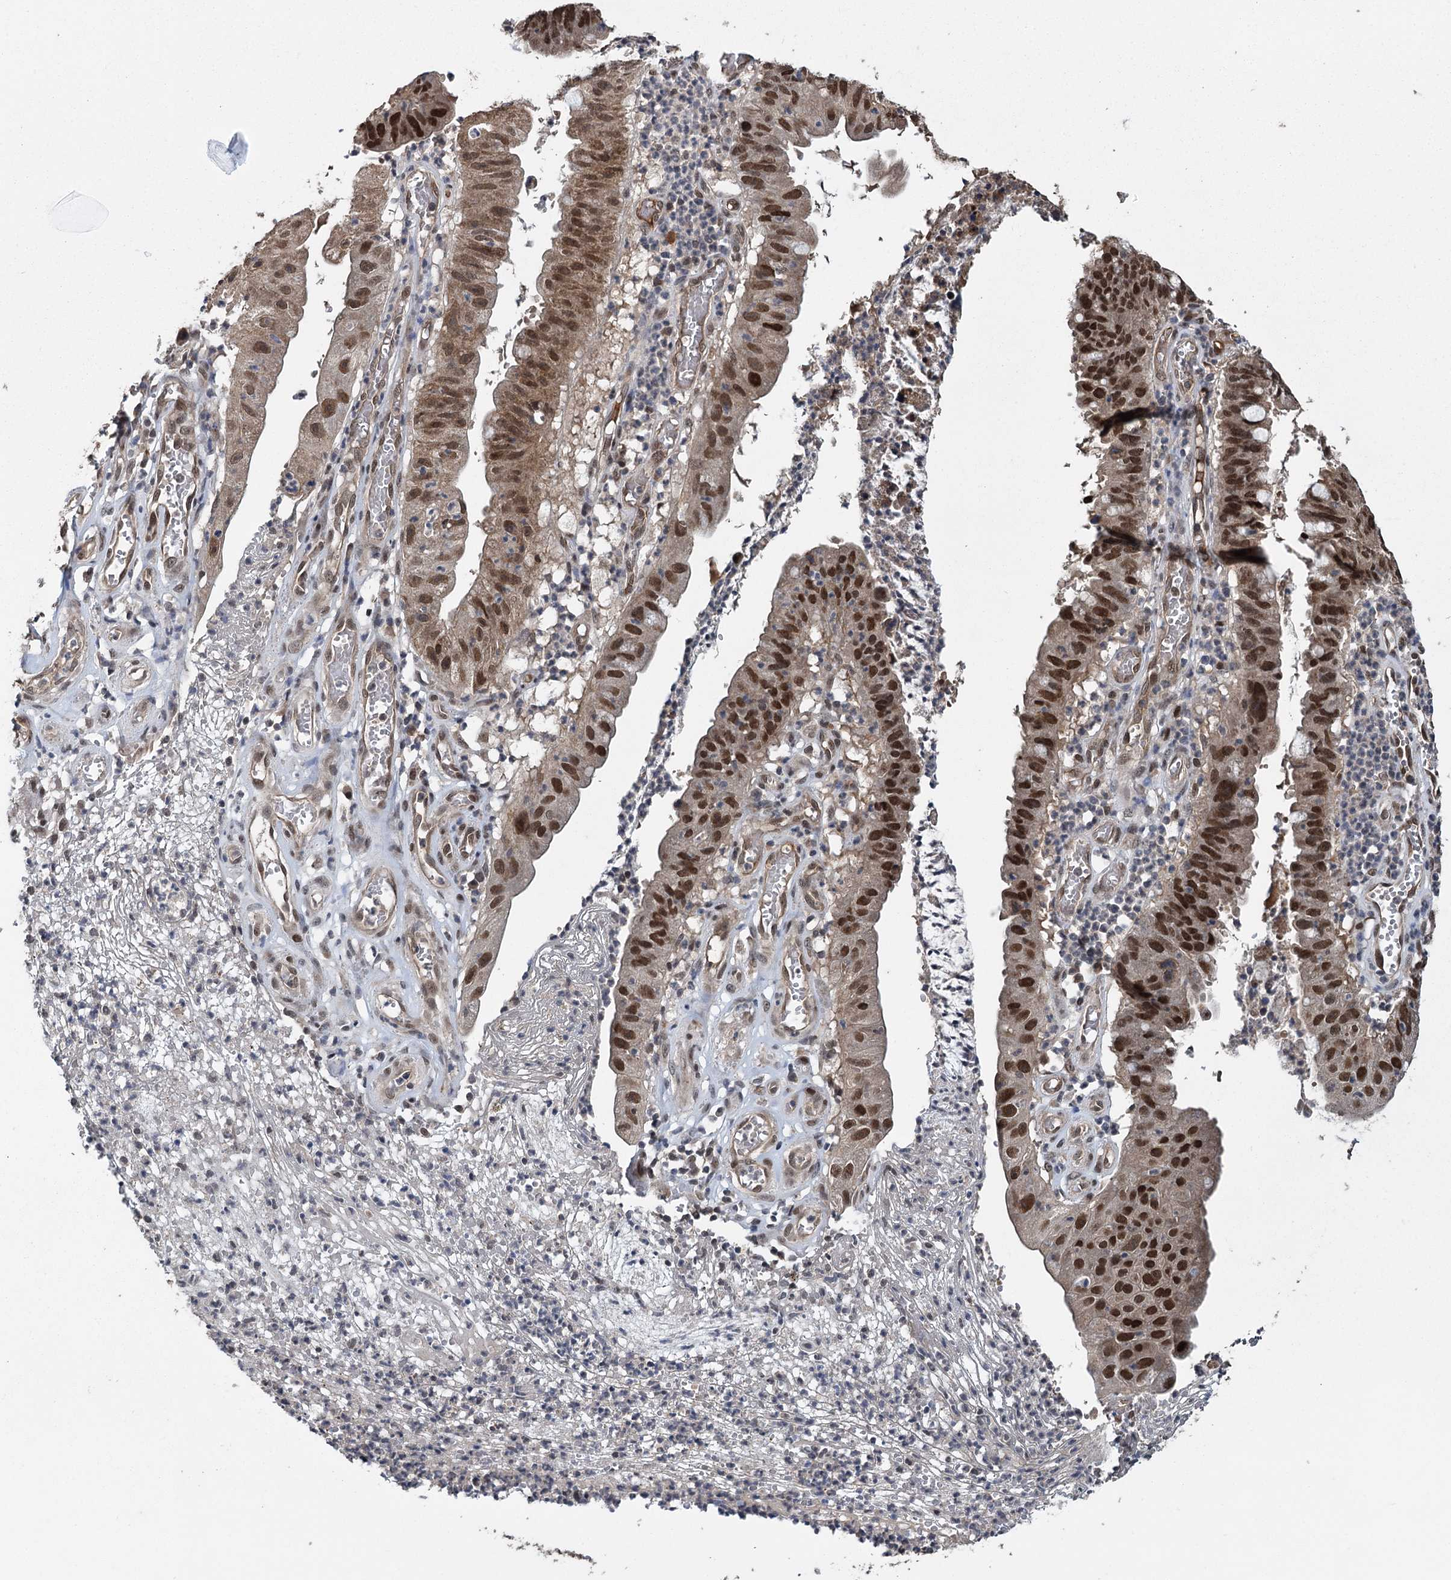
{"staining": {"intensity": "strong", "quantity": ">75%", "location": "nuclear"}, "tissue": "stomach cancer", "cell_type": "Tumor cells", "image_type": "cancer", "snomed": [{"axis": "morphology", "description": "Adenocarcinoma, NOS"}, {"axis": "topography", "description": "Stomach"}], "caption": "Immunohistochemistry image of neoplastic tissue: human adenocarcinoma (stomach) stained using immunohistochemistry (IHC) exhibits high levels of strong protein expression localized specifically in the nuclear of tumor cells, appearing as a nuclear brown color.", "gene": "MYG1", "patient": {"sex": "male", "age": 59}}